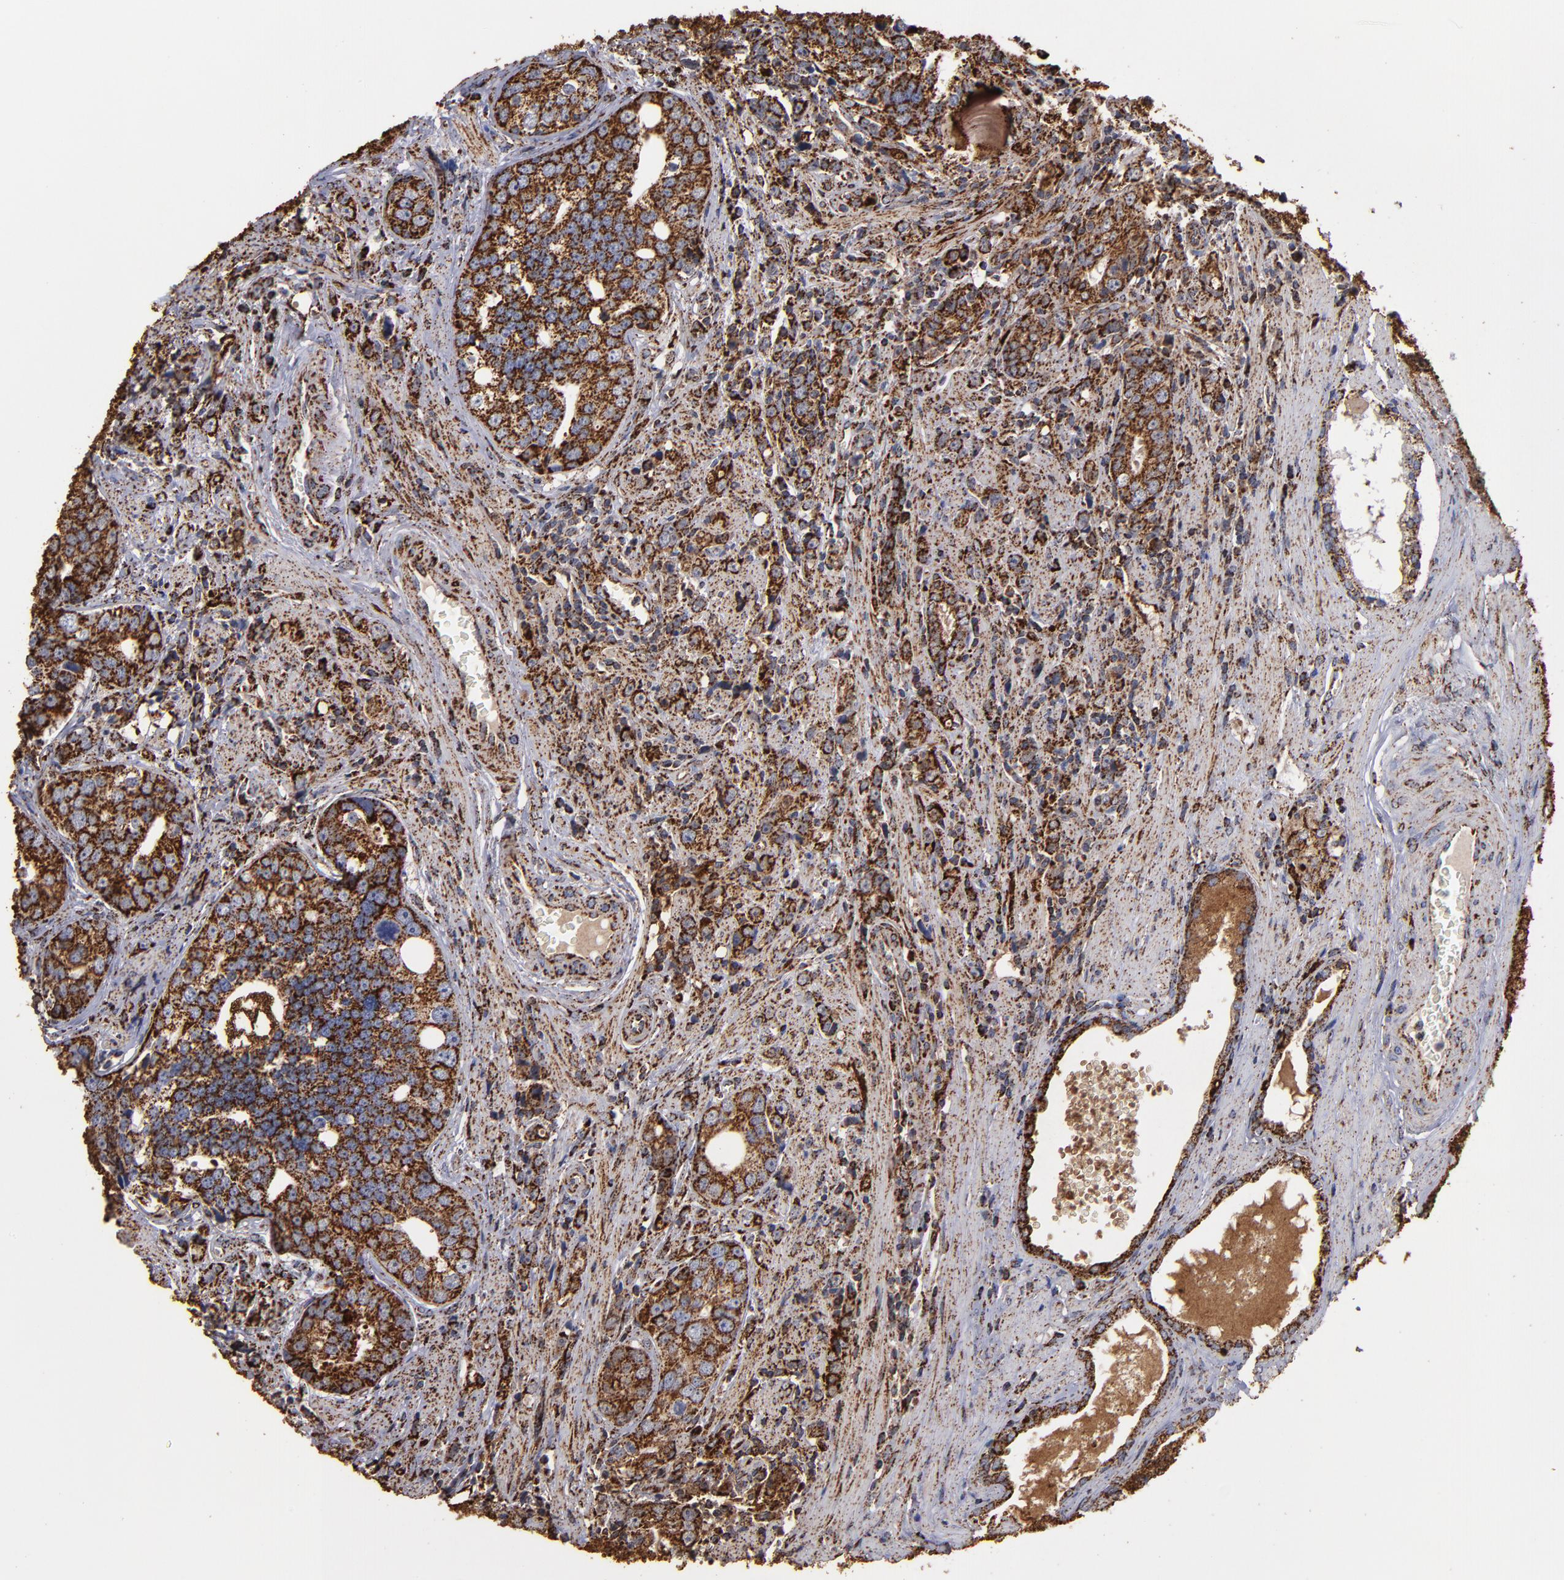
{"staining": {"intensity": "strong", "quantity": ">75%", "location": "cytoplasmic/membranous"}, "tissue": "prostate cancer", "cell_type": "Tumor cells", "image_type": "cancer", "snomed": [{"axis": "morphology", "description": "Adenocarcinoma, High grade"}, {"axis": "topography", "description": "Prostate"}], "caption": "Human prostate cancer (high-grade adenocarcinoma) stained with a protein marker demonstrates strong staining in tumor cells.", "gene": "SOD2", "patient": {"sex": "male", "age": 71}}